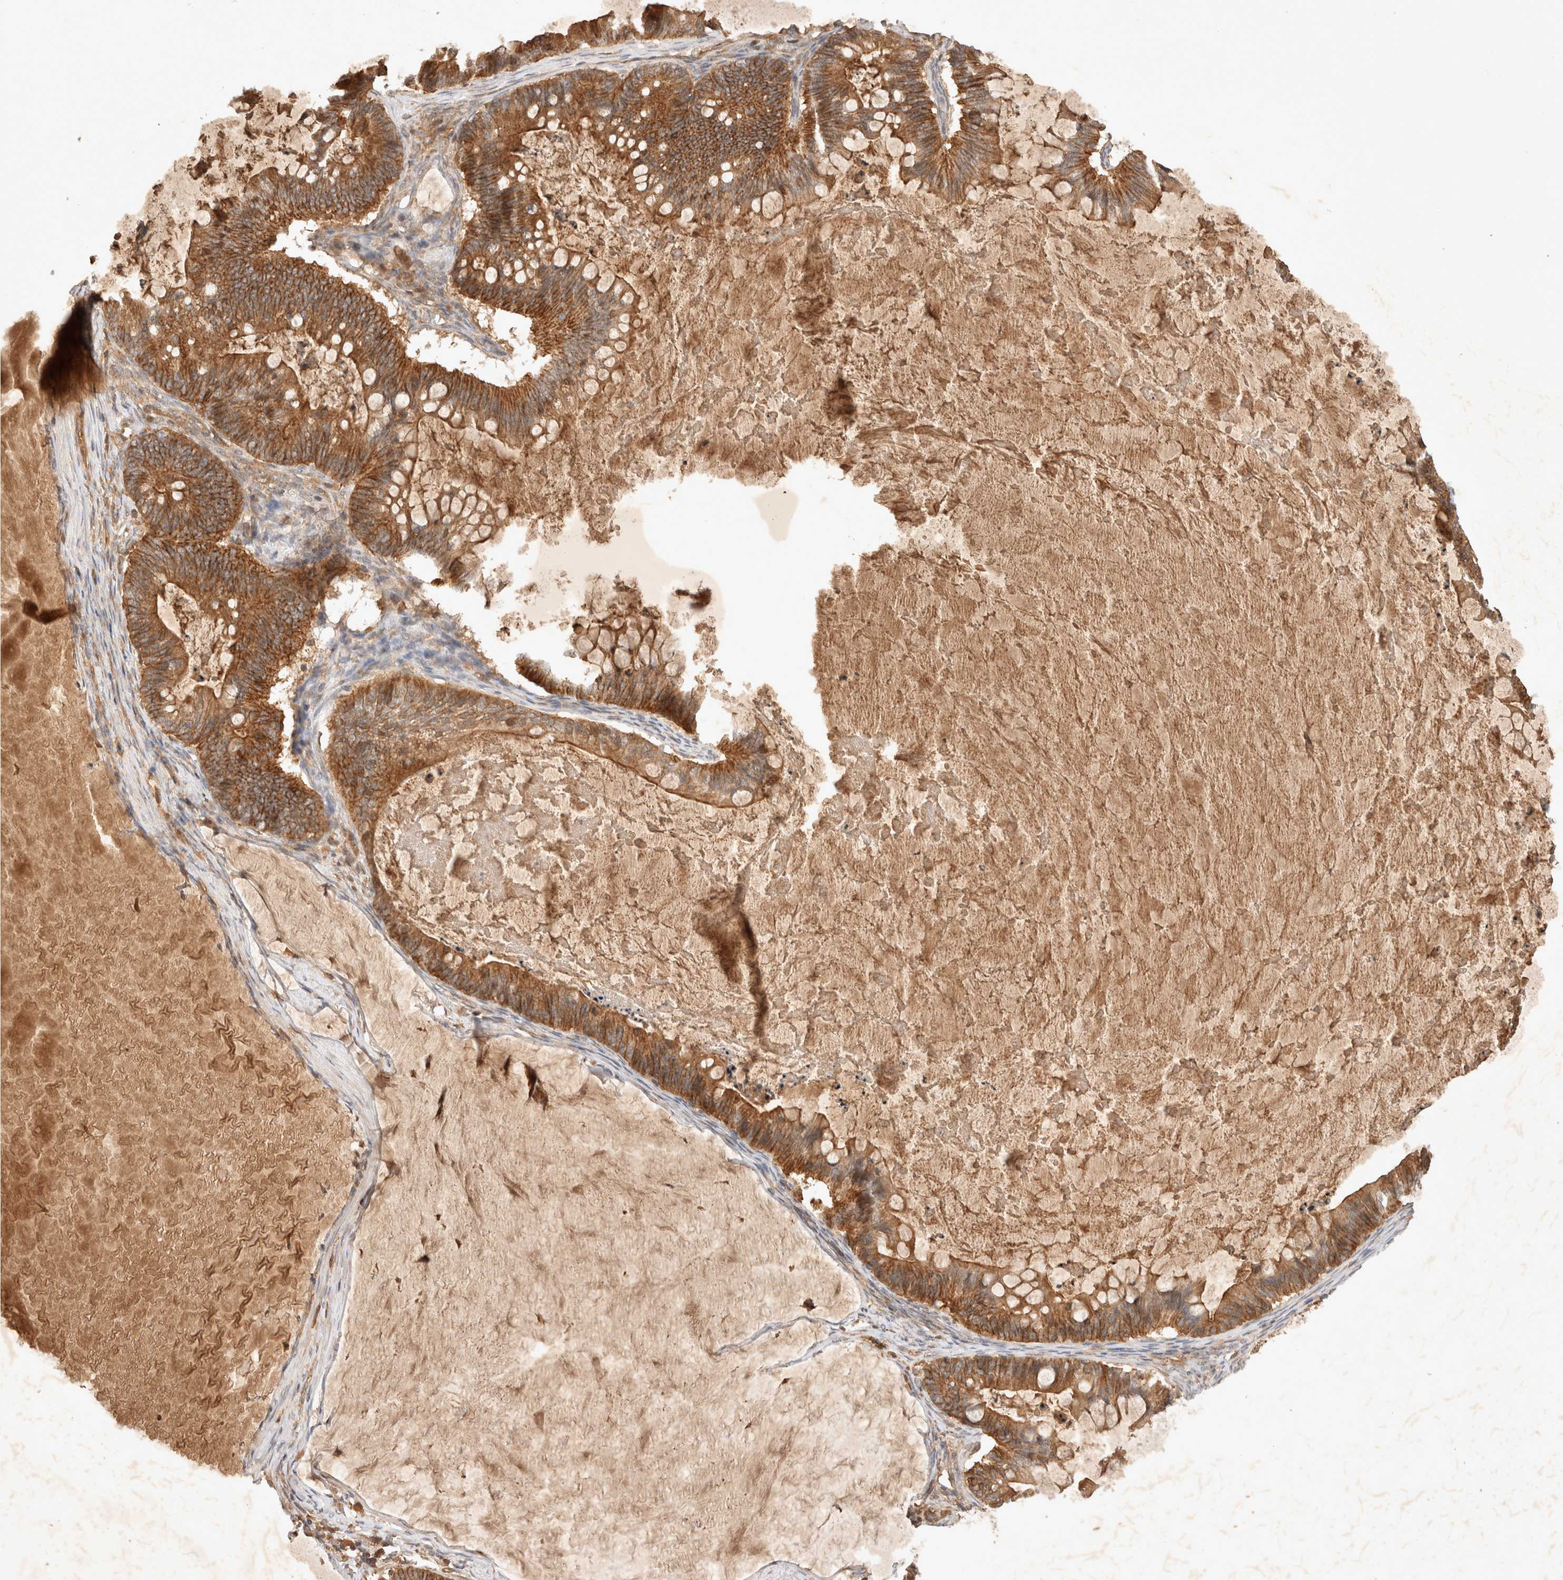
{"staining": {"intensity": "moderate", "quantity": ">75%", "location": "cytoplasmic/membranous"}, "tissue": "ovarian cancer", "cell_type": "Tumor cells", "image_type": "cancer", "snomed": [{"axis": "morphology", "description": "Cystadenocarcinoma, mucinous, NOS"}, {"axis": "topography", "description": "Ovary"}], "caption": "Immunohistochemistry (IHC) micrograph of neoplastic tissue: human mucinous cystadenocarcinoma (ovarian) stained using immunohistochemistry (IHC) displays medium levels of moderate protein expression localized specifically in the cytoplasmic/membranous of tumor cells, appearing as a cytoplasmic/membranous brown color.", "gene": "YES1", "patient": {"sex": "female", "age": 61}}